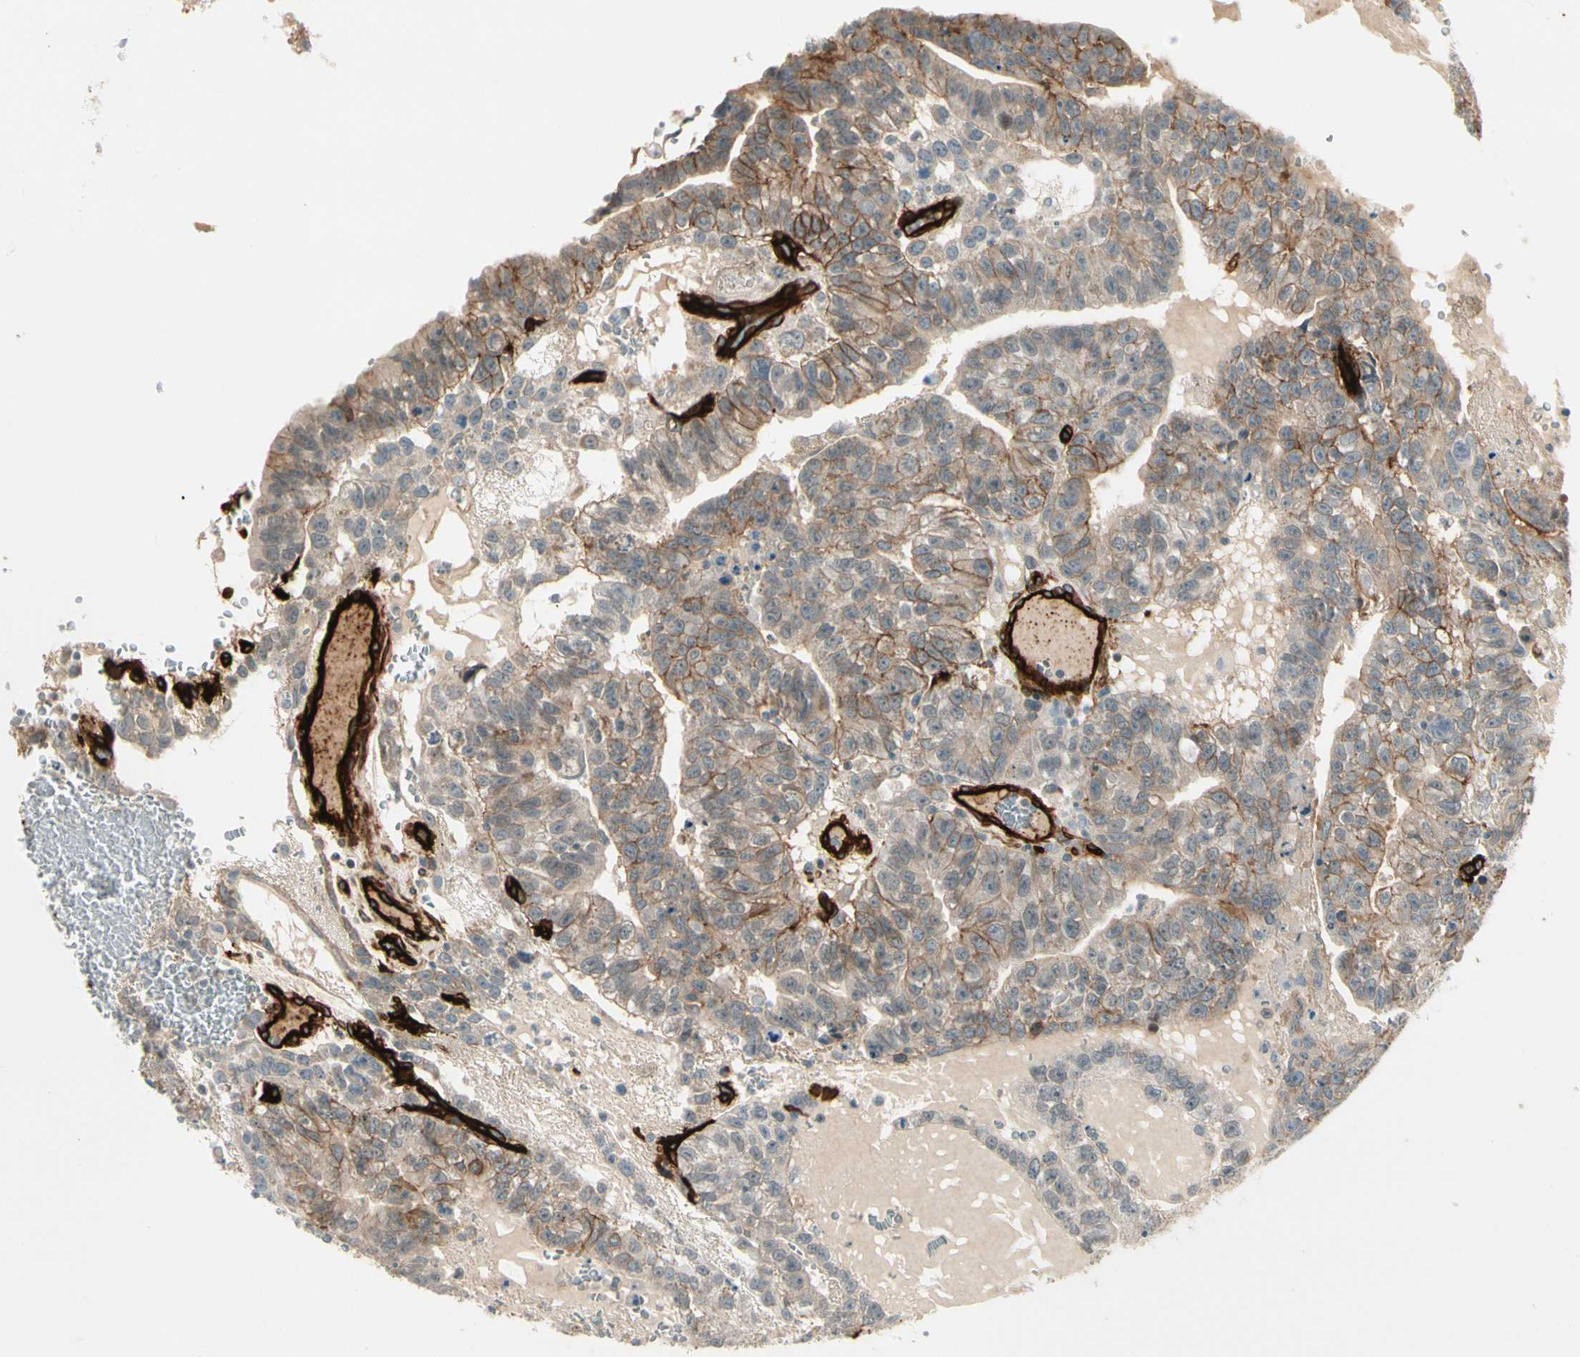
{"staining": {"intensity": "moderate", "quantity": "<25%", "location": "cytoplasmic/membranous"}, "tissue": "testis cancer", "cell_type": "Tumor cells", "image_type": "cancer", "snomed": [{"axis": "morphology", "description": "Seminoma, NOS"}, {"axis": "morphology", "description": "Carcinoma, Embryonal, NOS"}, {"axis": "topography", "description": "Testis"}], "caption": "A brown stain shows moderate cytoplasmic/membranous staining of a protein in testis cancer tumor cells. (IHC, brightfield microscopy, high magnification).", "gene": "MCAM", "patient": {"sex": "male", "age": 52}}